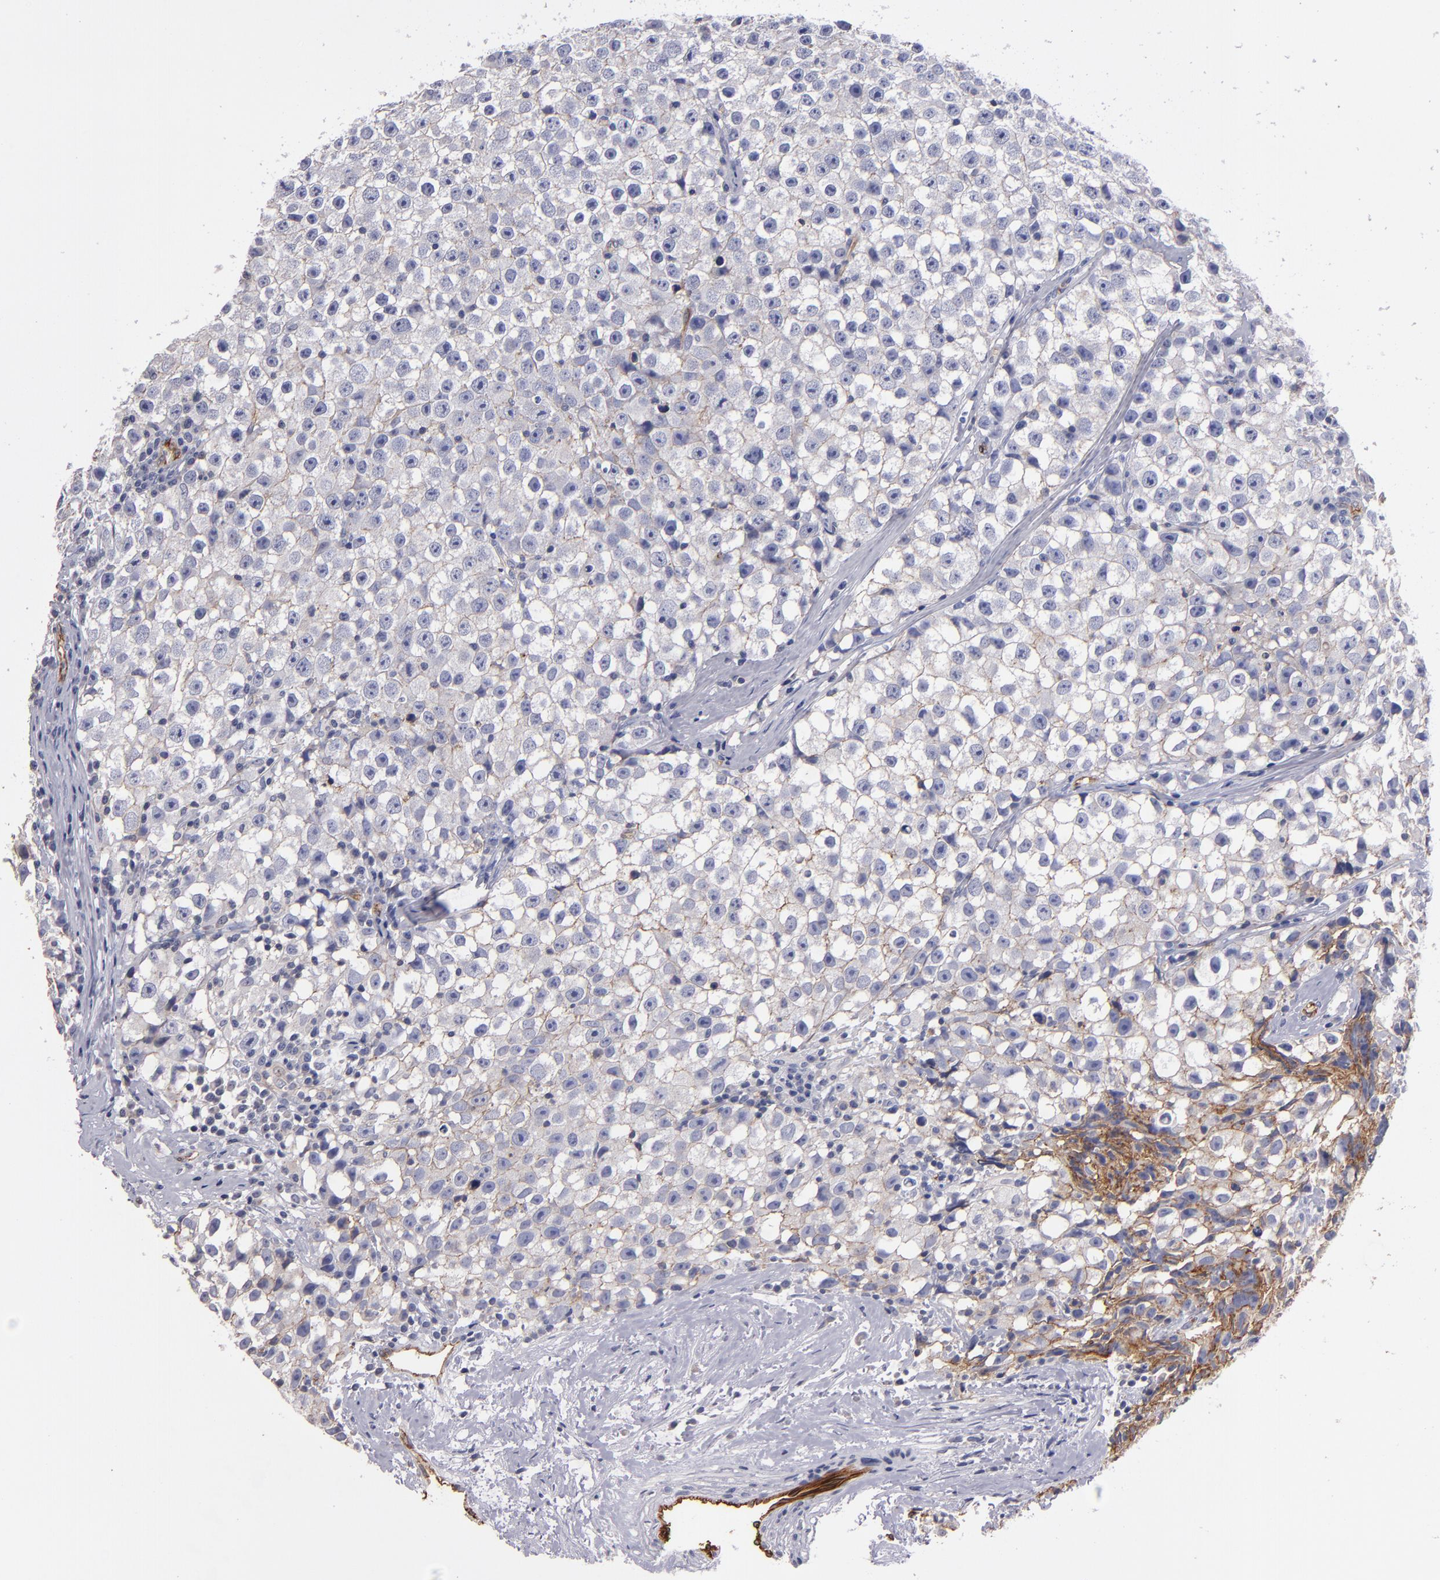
{"staining": {"intensity": "weak", "quantity": "<25%", "location": "cytoplasmic/membranous"}, "tissue": "testis cancer", "cell_type": "Tumor cells", "image_type": "cancer", "snomed": [{"axis": "morphology", "description": "Seminoma, NOS"}, {"axis": "topography", "description": "Testis"}], "caption": "Tumor cells show no significant positivity in testis cancer (seminoma).", "gene": "CLDN5", "patient": {"sex": "male", "age": 35}}